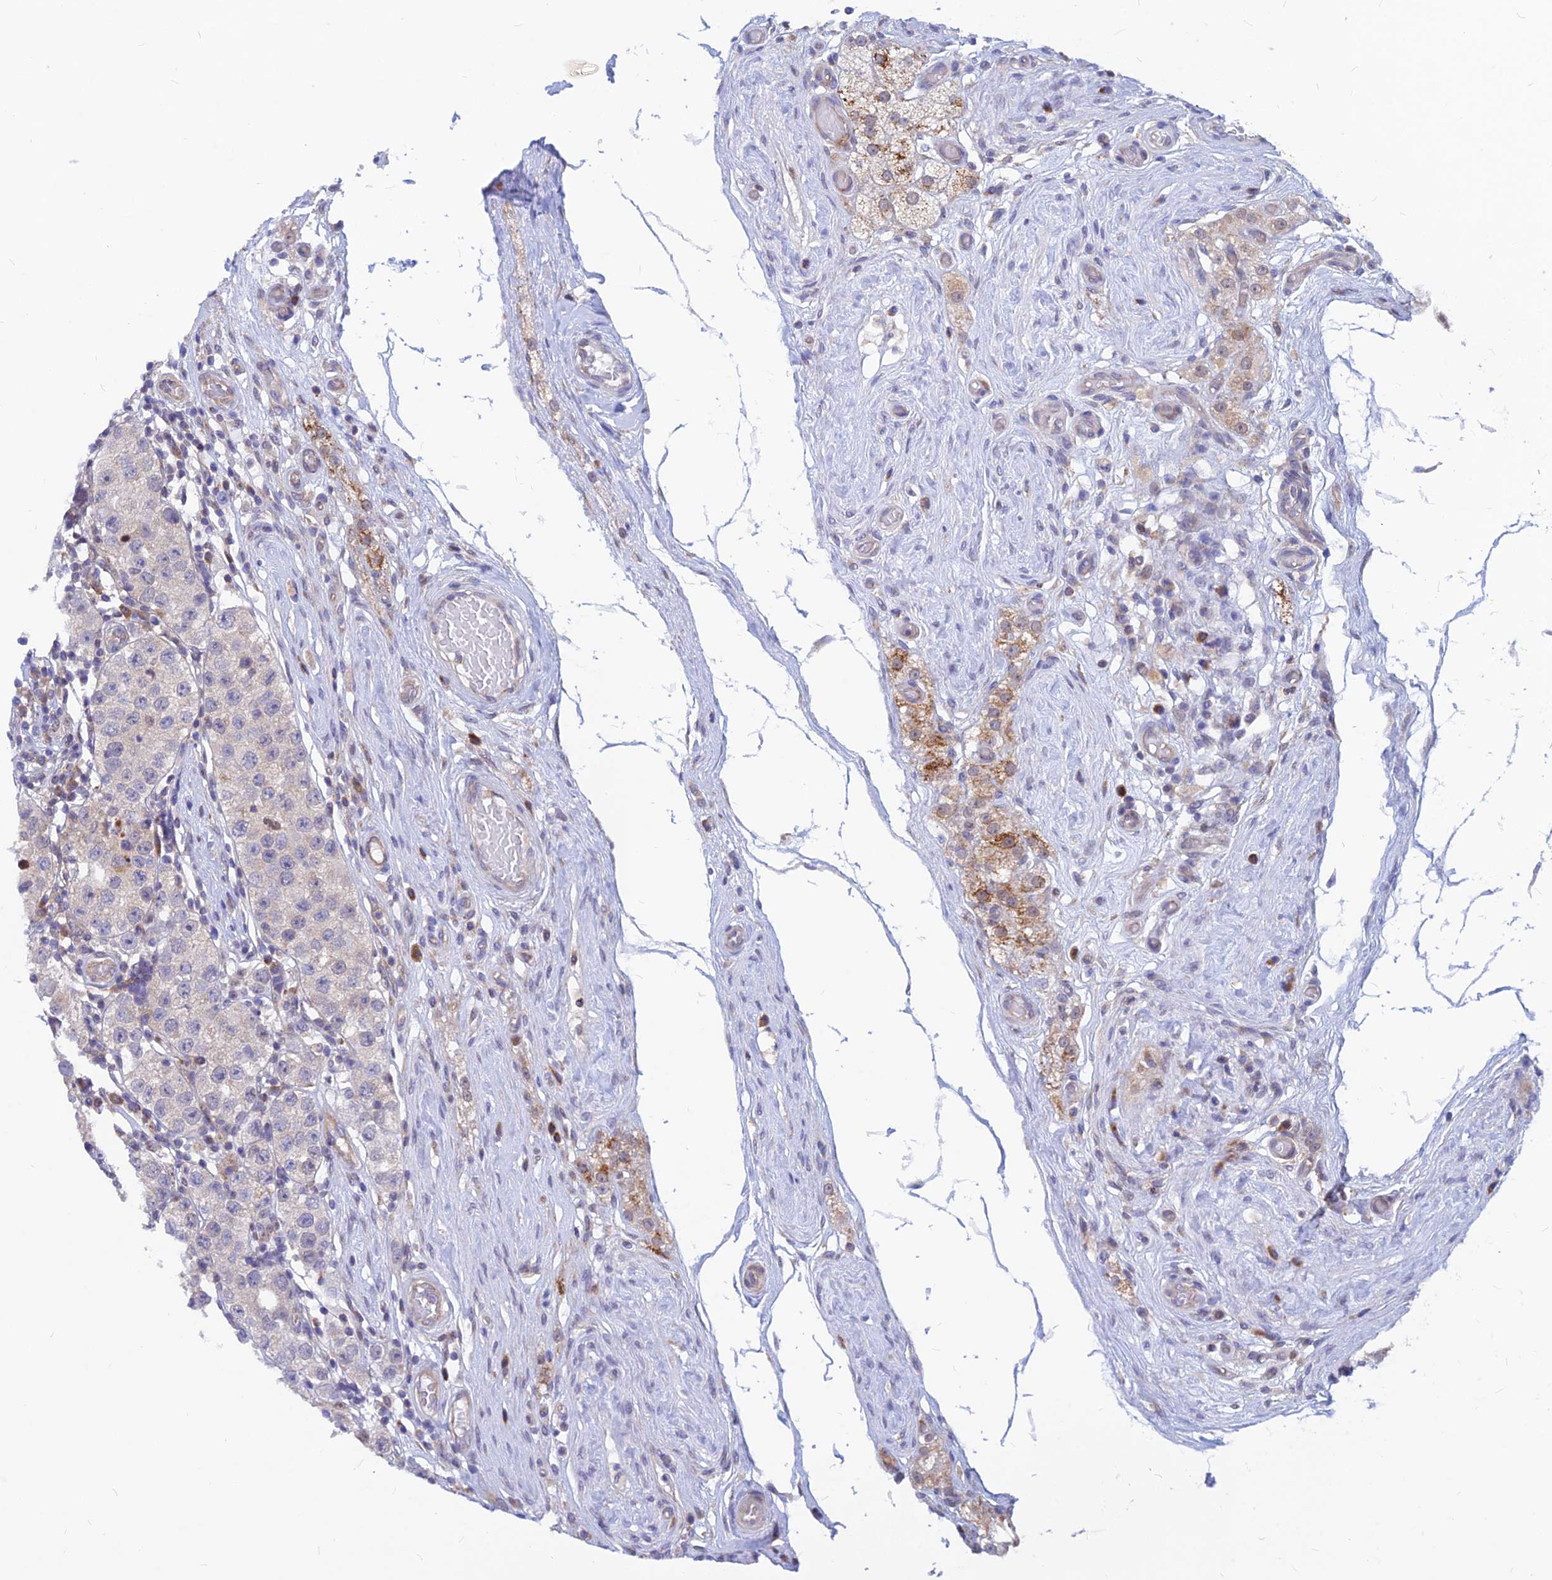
{"staining": {"intensity": "negative", "quantity": "none", "location": "none"}, "tissue": "testis cancer", "cell_type": "Tumor cells", "image_type": "cancer", "snomed": [{"axis": "morphology", "description": "Seminoma, NOS"}, {"axis": "topography", "description": "Testis"}], "caption": "This is a photomicrograph of immunohistochemistry staining of testis cancer, which shows no expression in tumor cells.", "gene": "DNAJC16", "patient": {"sex": "male", "age": 34}}